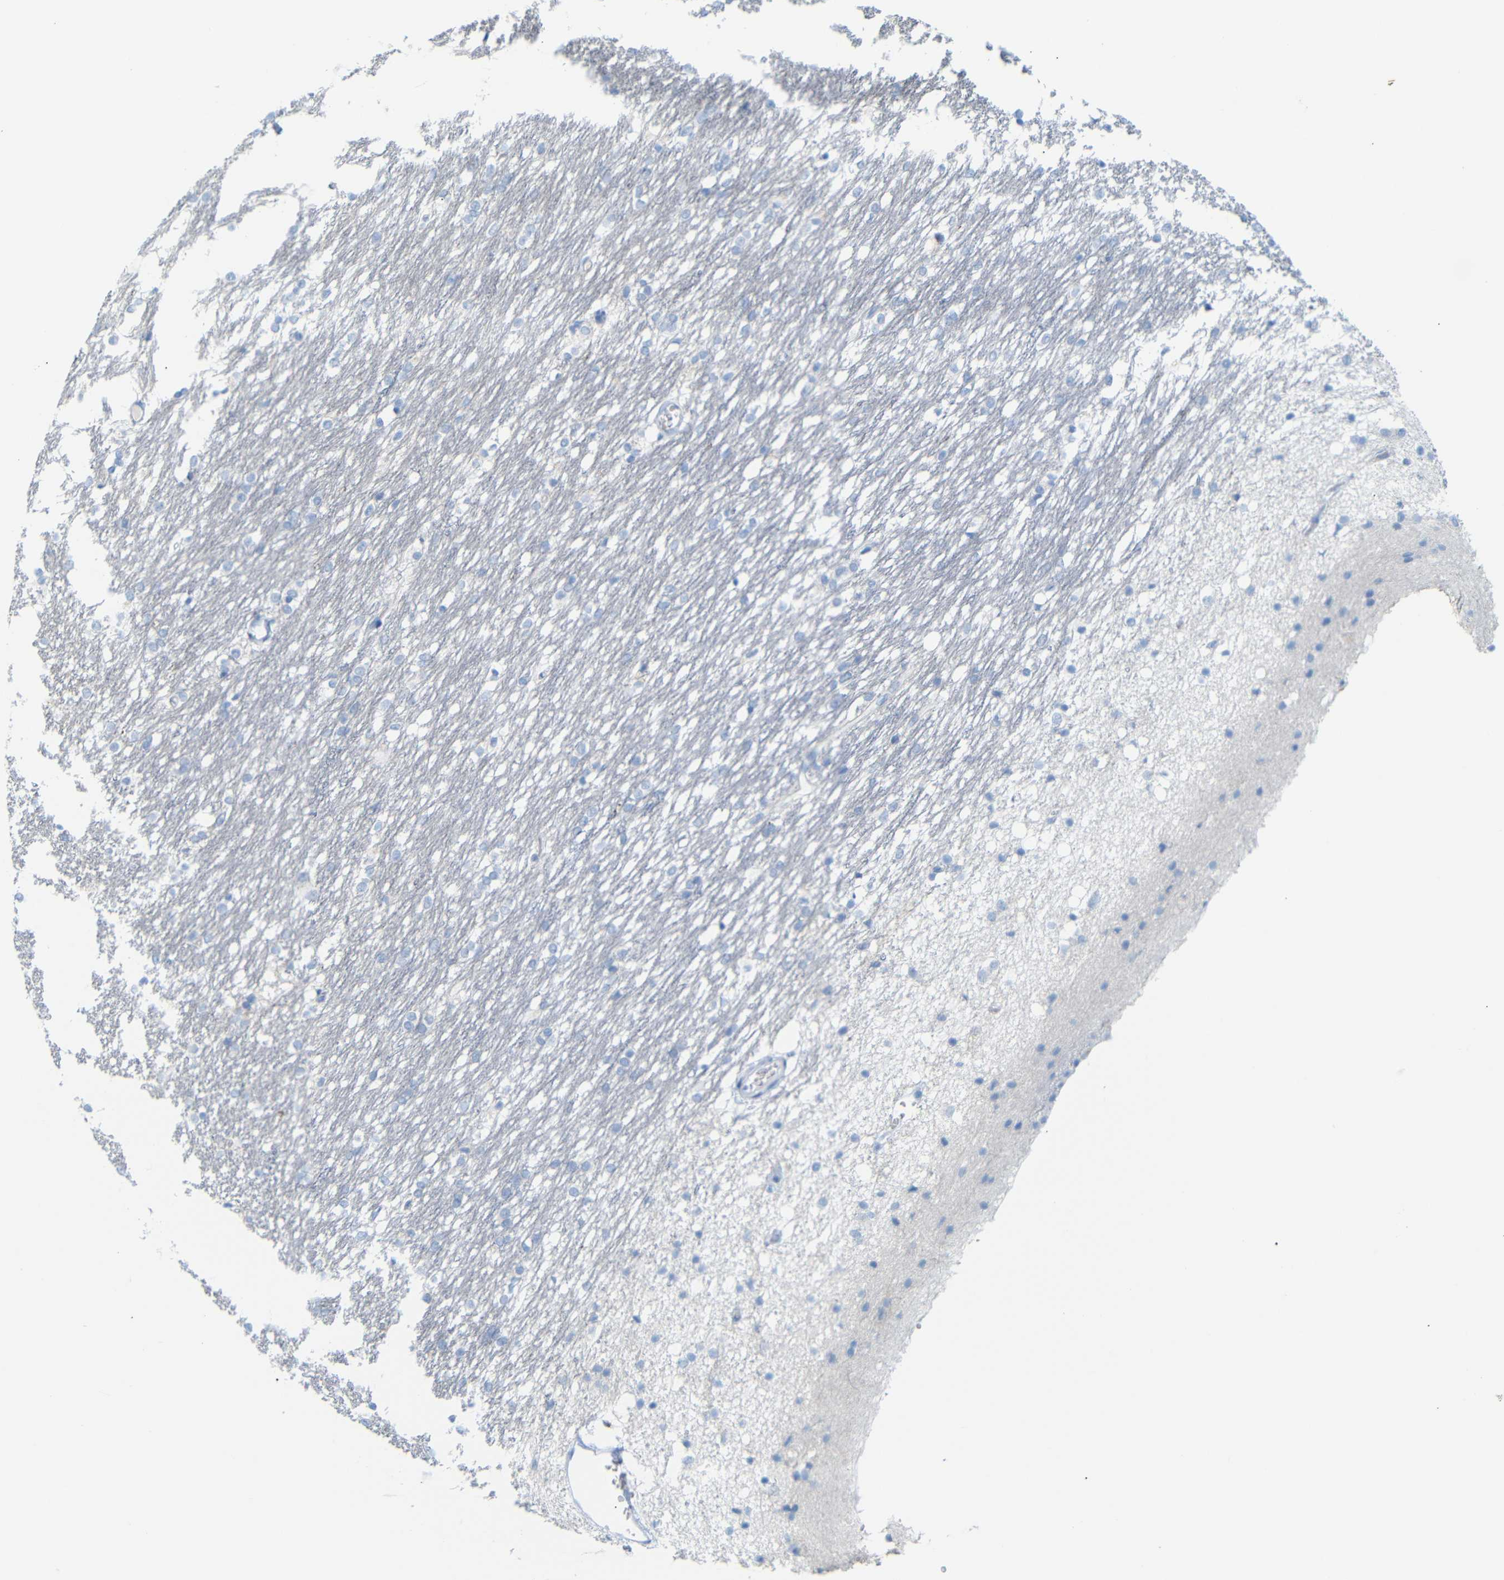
{"staining": {"intensity": "negative", "quantity": "none", "location": "none"}, "tissue": "caudate", "cell_type": "Glial cells", "image_type": "normal", "snomed": [{"axis": "morphology", "description": "Normal tissue, NOS"}, {"axis": "topography", "description": "Lateral ventricle wall"}], "caption": "A micrograph of human caudate is negative for staining in glial cells. Brightfield microscopy of immunohistochemistry stained with DAB (brown) and hematoxylin (blue), captured at high magnification.", "gene": "FCRL1", "patient": {"sex": "female", "age": 19}}